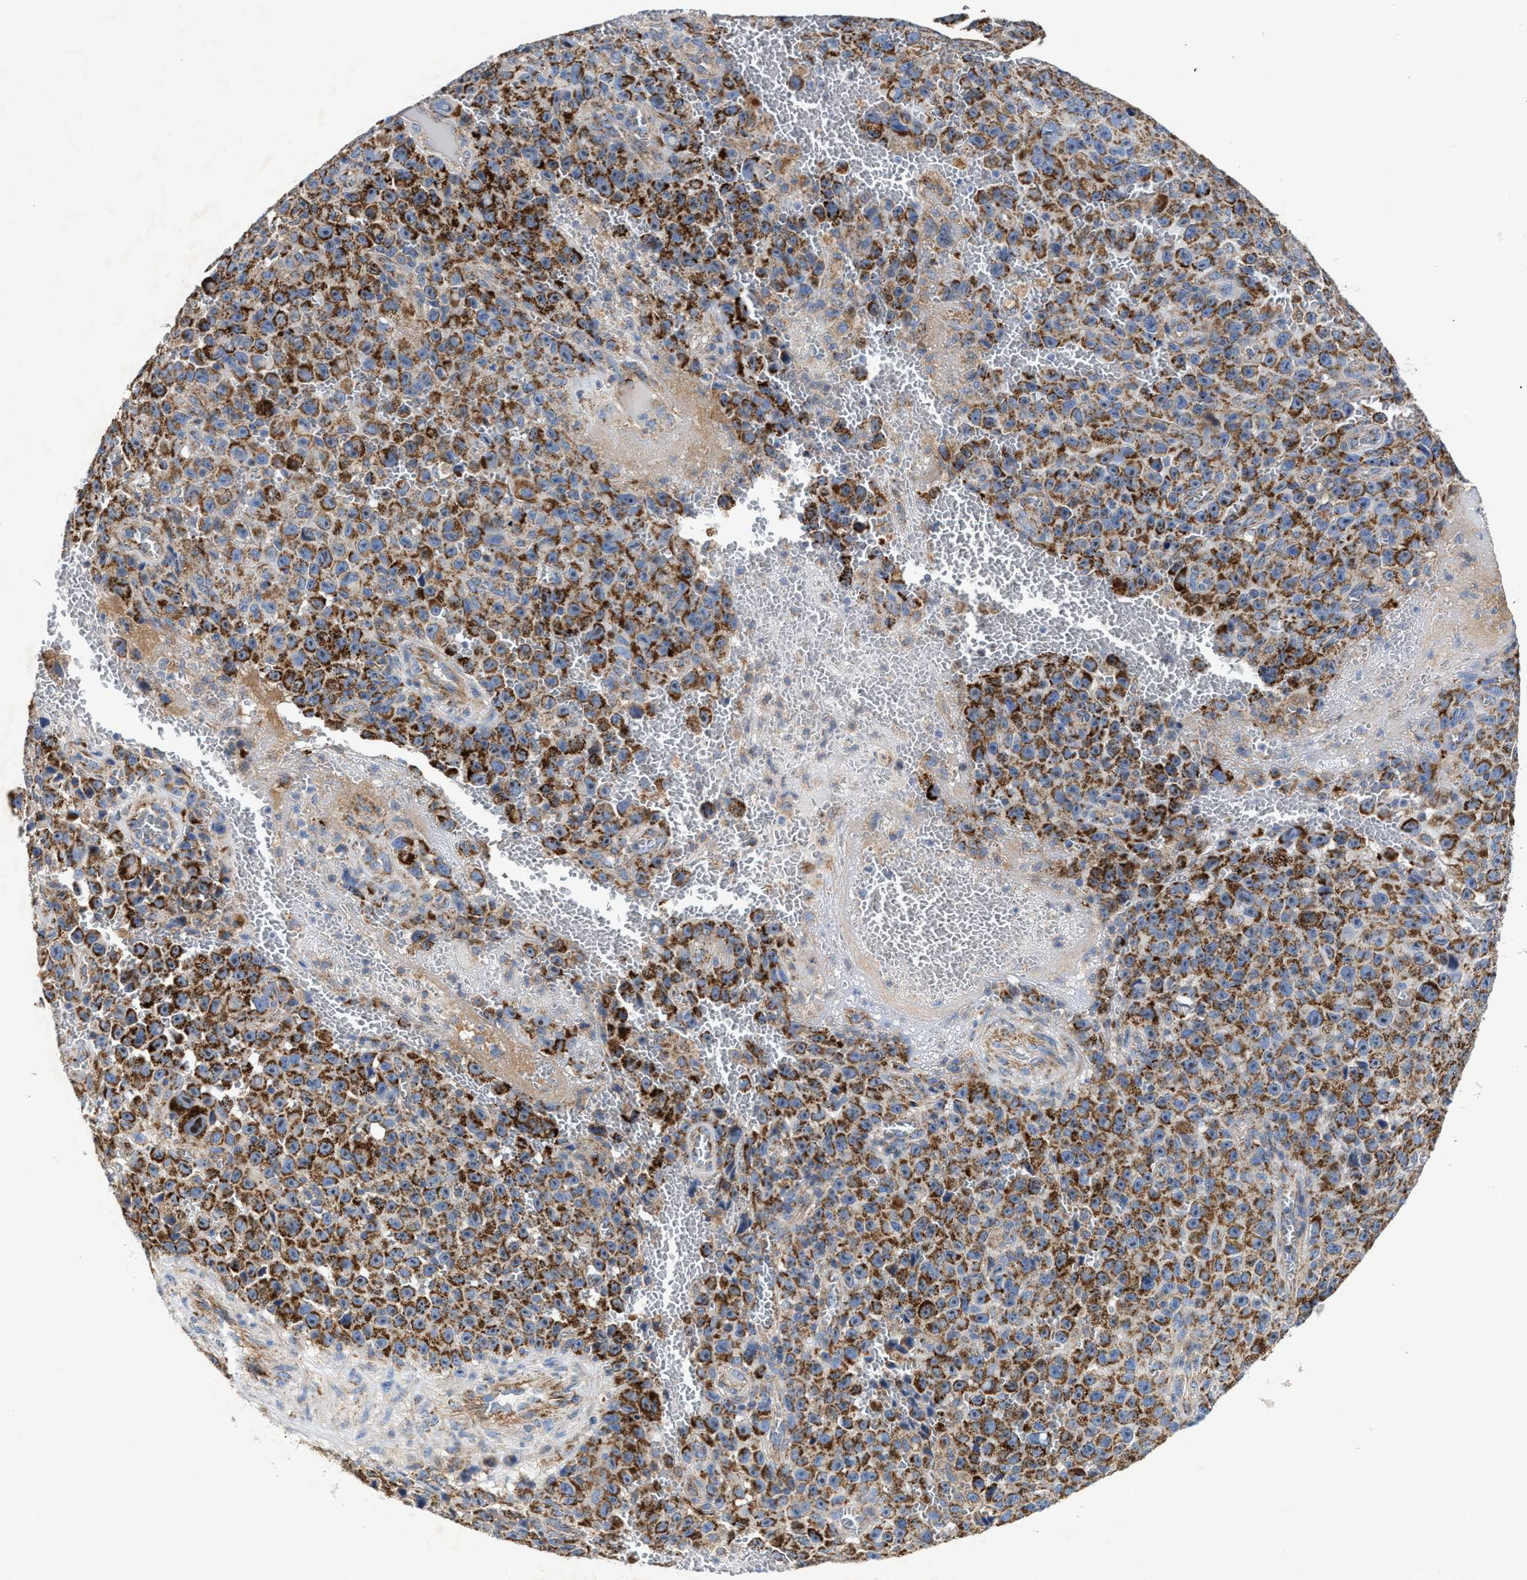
{"staining": {"intensity": "moderate", "quantity": ">75%", "location": "cytoplasmic/membranous"}, "tissue": "melanoma", "cell_type": "Tumor cells", "image_type": "cancer", "snomed": [{"axis": "morphology", "description": "Malignant melanoma, NOS"}, {"axis": "topography", "description": "Skin"}], "caption": "Protein expression by immunohistochemistry exhibits moderate cytoplasmic/membranous positivity in approximately >75% of tumor cells in malignant melanoma.", "gene": "MECR", "patient": {"sex": "female", "age": 82}}